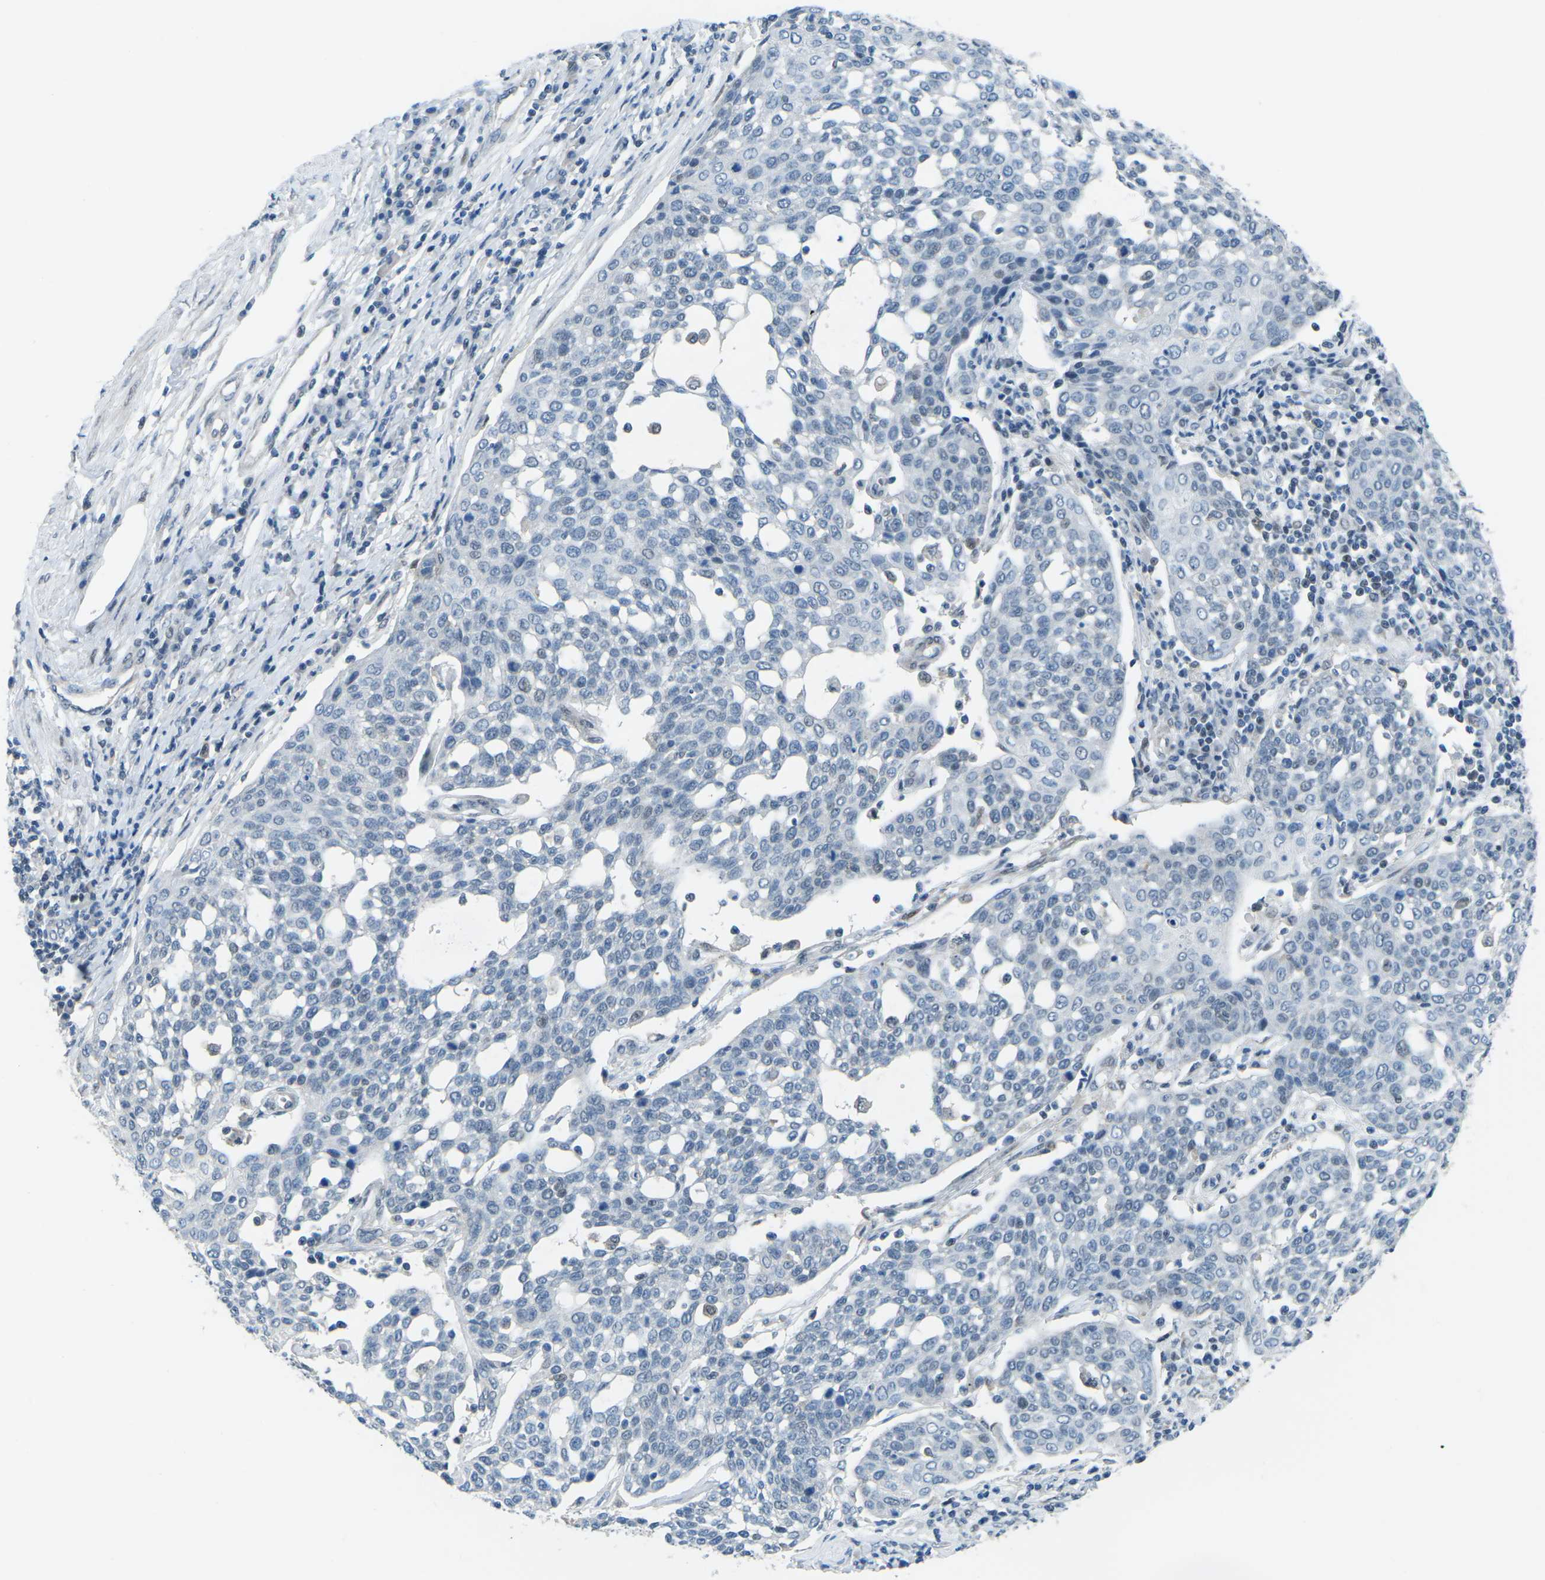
{"staining": {"intensity": "negative", "quantity": "none", "location": "none"}, "tissue": "cervical cancer", "cell_type": "Tumor cells", "image_type": "cancer", "snomed": [{"axis": "morphology", "description": "Squamous cell carcinoma, NOS"}, {"axis": "topography", "description": "Cervix"}], "caption": "DAB immunohistochemical staining of cervical squamous cell carcinoma reveals no significant expression in tumor cells. (Stains: DAB IHC with hematoxylin counter stain, Microscopy: brightfield microscopy at high magnification).", "gene": "MBNL1", "patient": {"sex": "female", "age": 34}}